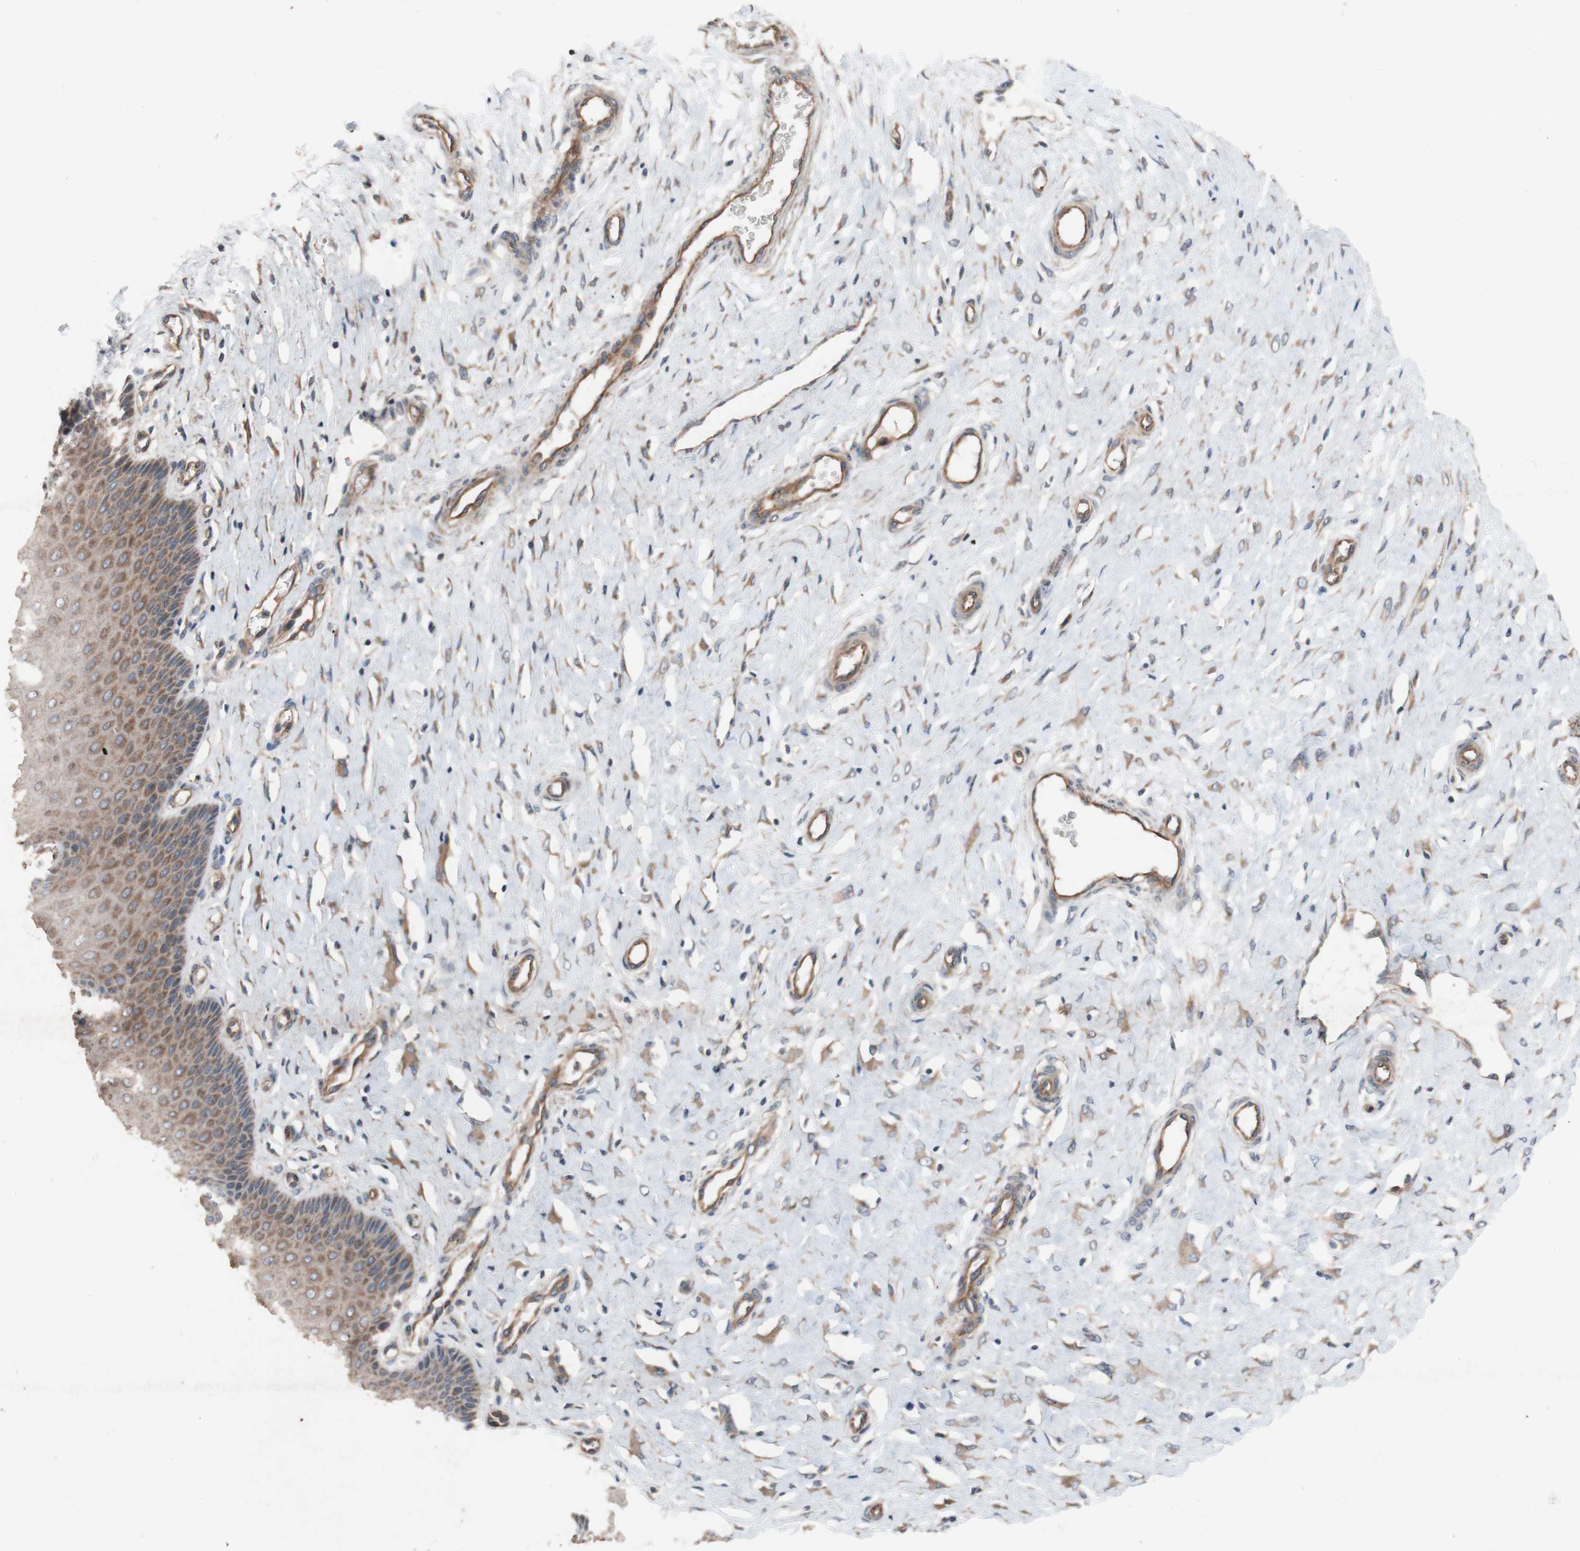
{"staining": {"intensity": "strong", "quantity": ">75%", "location": "cytoplasmic/membranous"}, "tissue": "cervix", "cell_type": "Glandular cells", "image_type": "normal", "snomed": [{"axis": "morphology", "description": "Normal tissue, NOS"}, {"axis": "topography", "description": "Cervix"}], "caption": "DAB immunohistochemical staining of unremarkable cervix reveals strong cytoplasmic/membranous protein expression in approximately >75% of glandular cells.", "gene": "TST", "patient": {"sex": "female", "age": 55}}